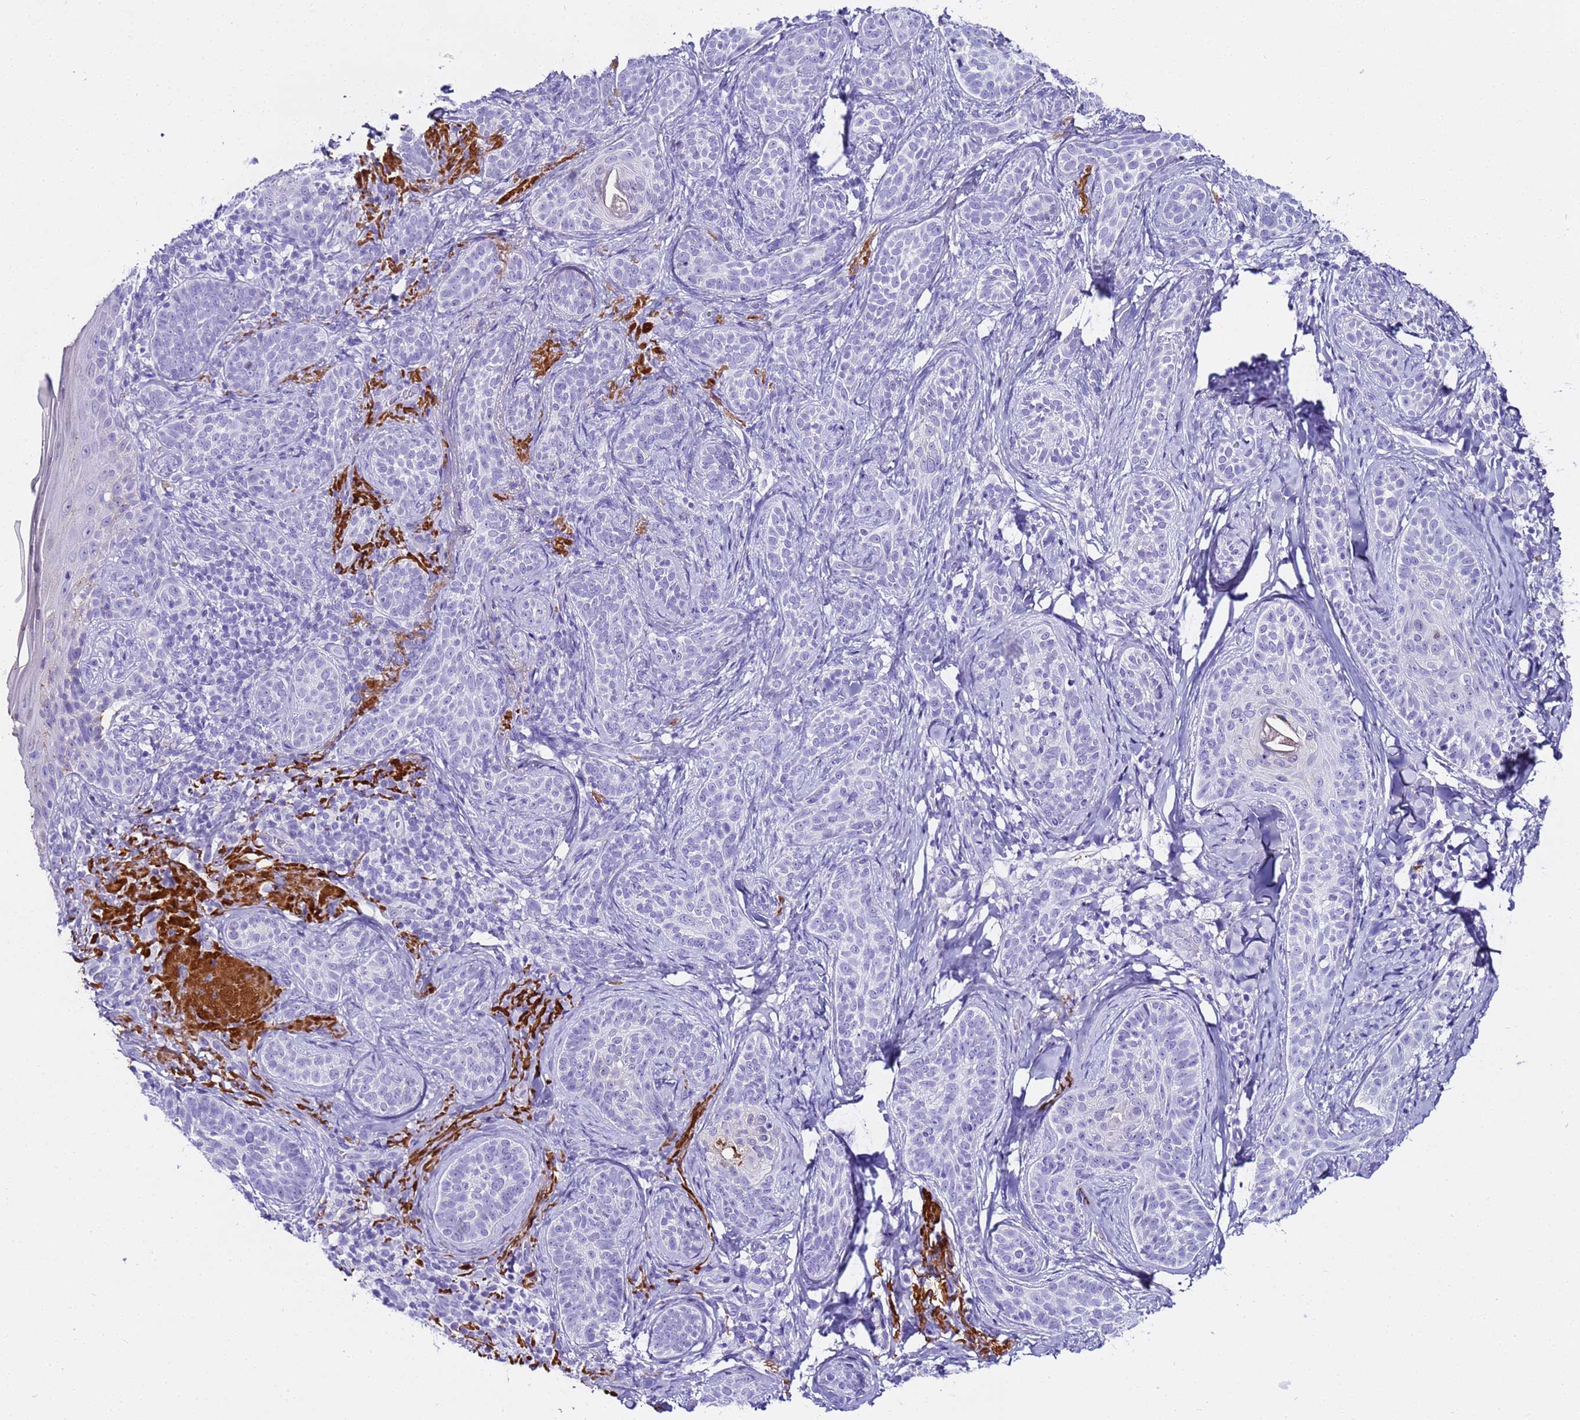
{"staining": {"intensity": "negative", "quantity": "none", "location": "none"}, "tissue": "skin cancer", "cell_type": "Tumor cells", "image_type": "cancer", "snomed": [{"axis": "morphology", "description": "Basal cell carcinoma"}, {"axis": "topography", "description": "Skin"}], "caption": "The histopathology image reveals no significant expression in tumor cells of skin cancer.", "gene": "CFHR2", "patient": {"sex": "male", "age": 71}}